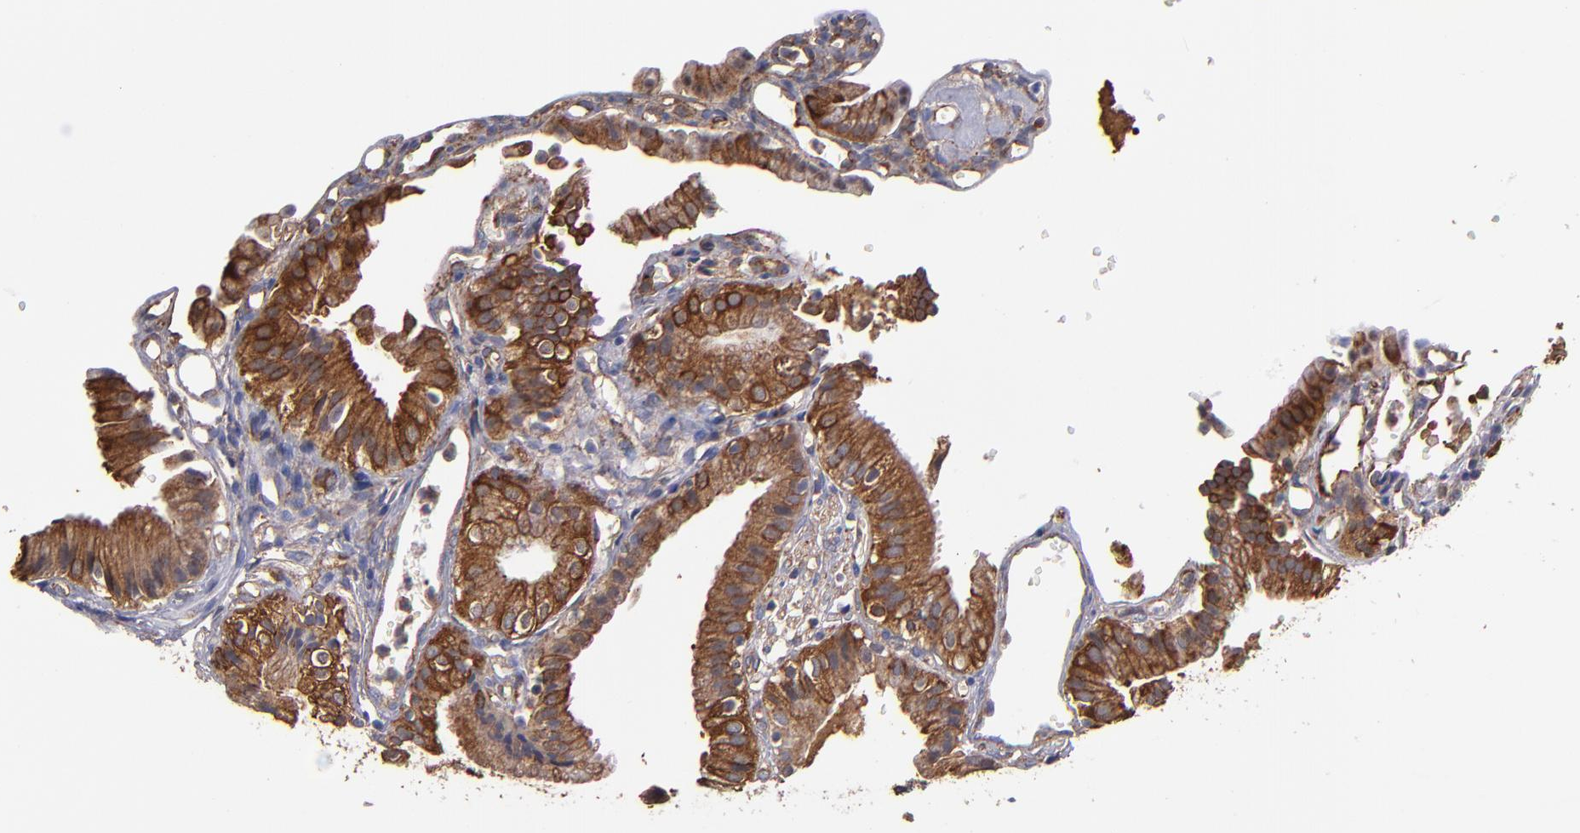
{"staining": {"intensity": "strong", "quantity": ">75%", "location": "cytoplasmic/membranous"}, "tissue": "gallbladder", "cell_type": "Glandular cells", "image_type": "normal", "snomed": [{"axis": "morphology", "description": "Normal tissue, NOS"}, {"axis": "topography", "description": "Gallbladder"}], "caption": "Gallbladder stained with a brown dye shows strong cytoplasmic/membranous positive positivity in about >75% of glandular cells.", "gene": "MVP", "patient": {"sex": "male", "age": 65}}